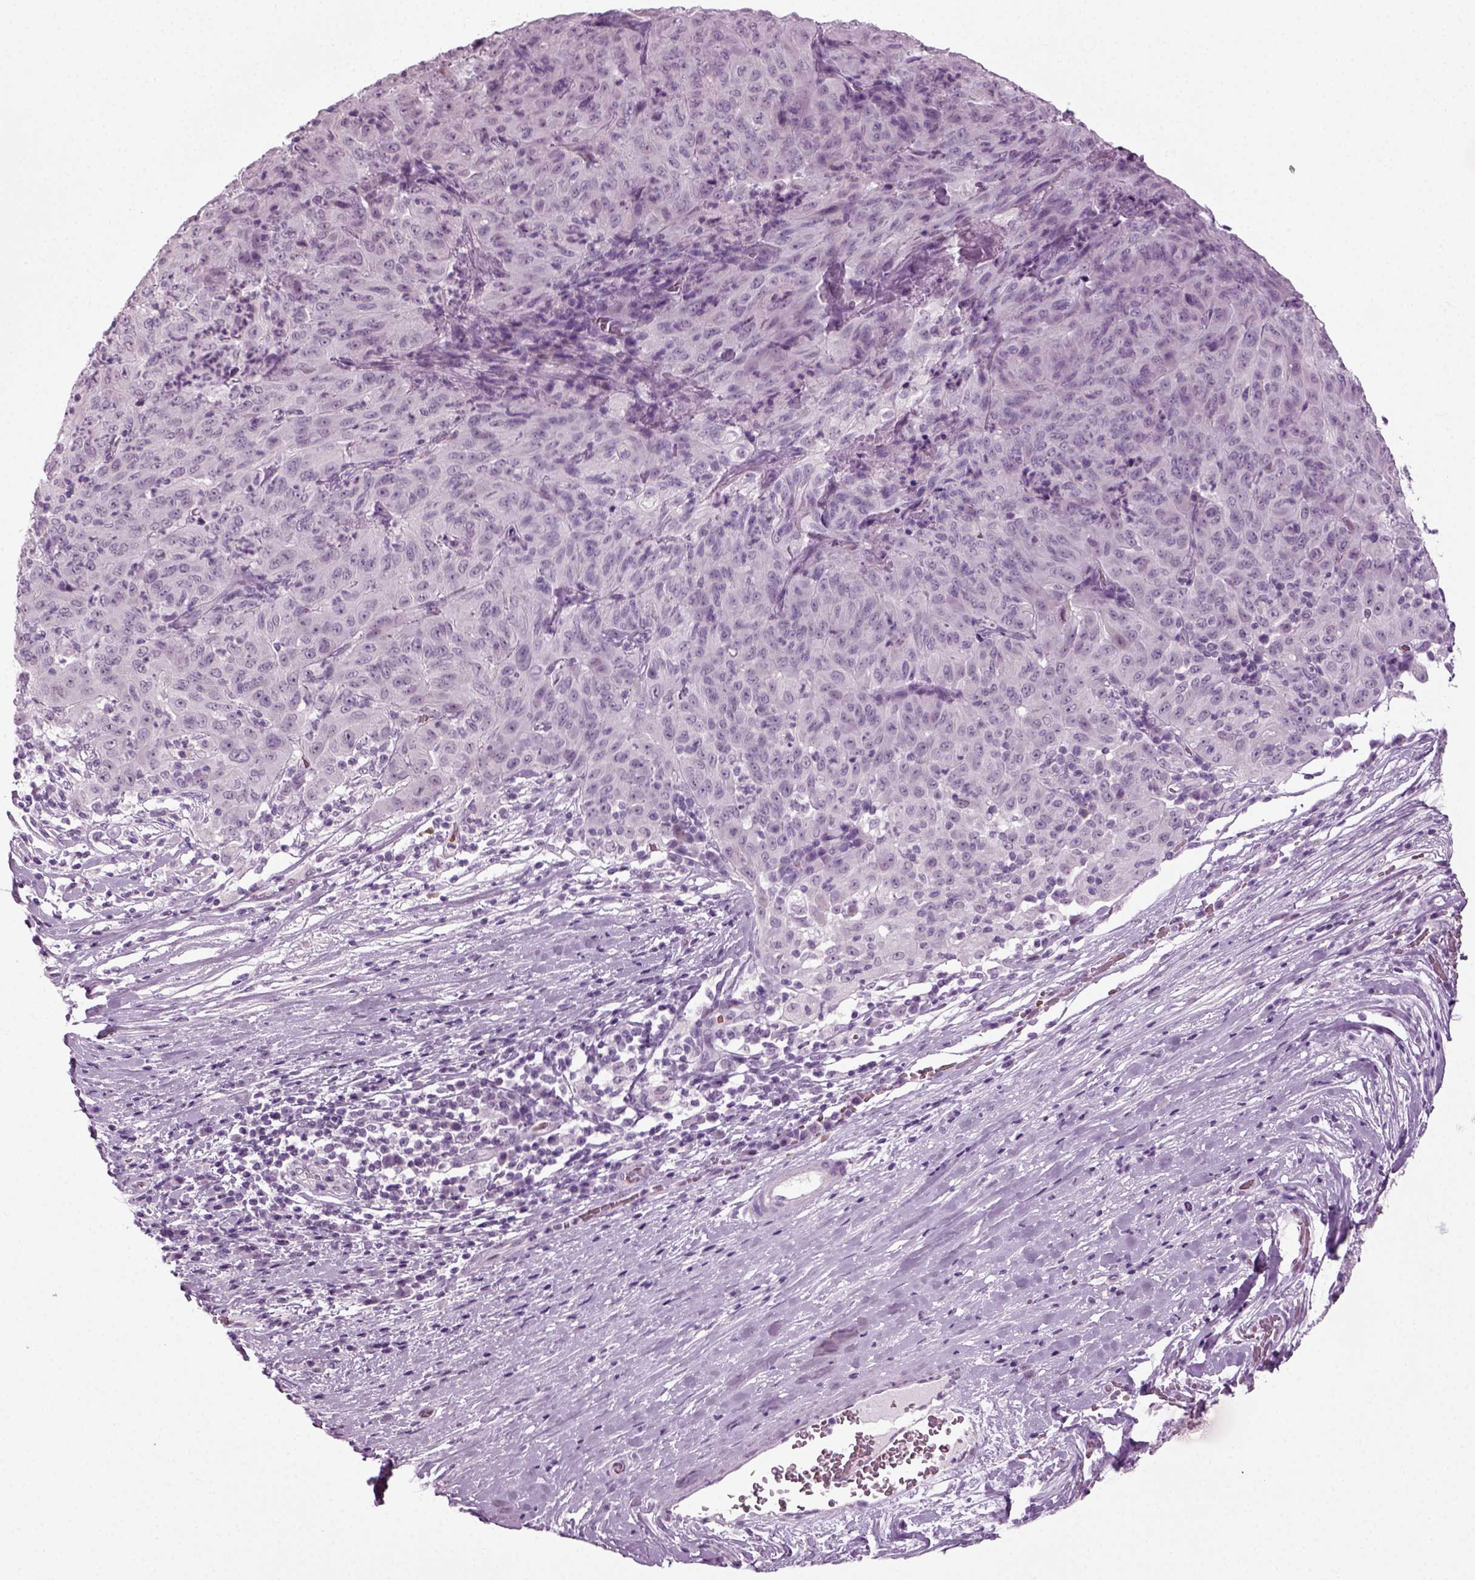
{"staining": {"intensity": "negative", "quantity": "none", "location": "none"}, "tissue": "pancreatic cancer", "cell_type": "Tumor cells", "image_type": "cancer", "snomed": [{"axis": "morphology", "description": "Adenocarcinoma, NOS"}, {"axis": "topography", "description": "Pancreas"}], "caption": "Protein analysis of adenocarcinoma (pancreatic) displays no significant positivity in tumor cells.", "gene": "ZC2HC1C", "patient": {"sex": "male", "age": 63}}